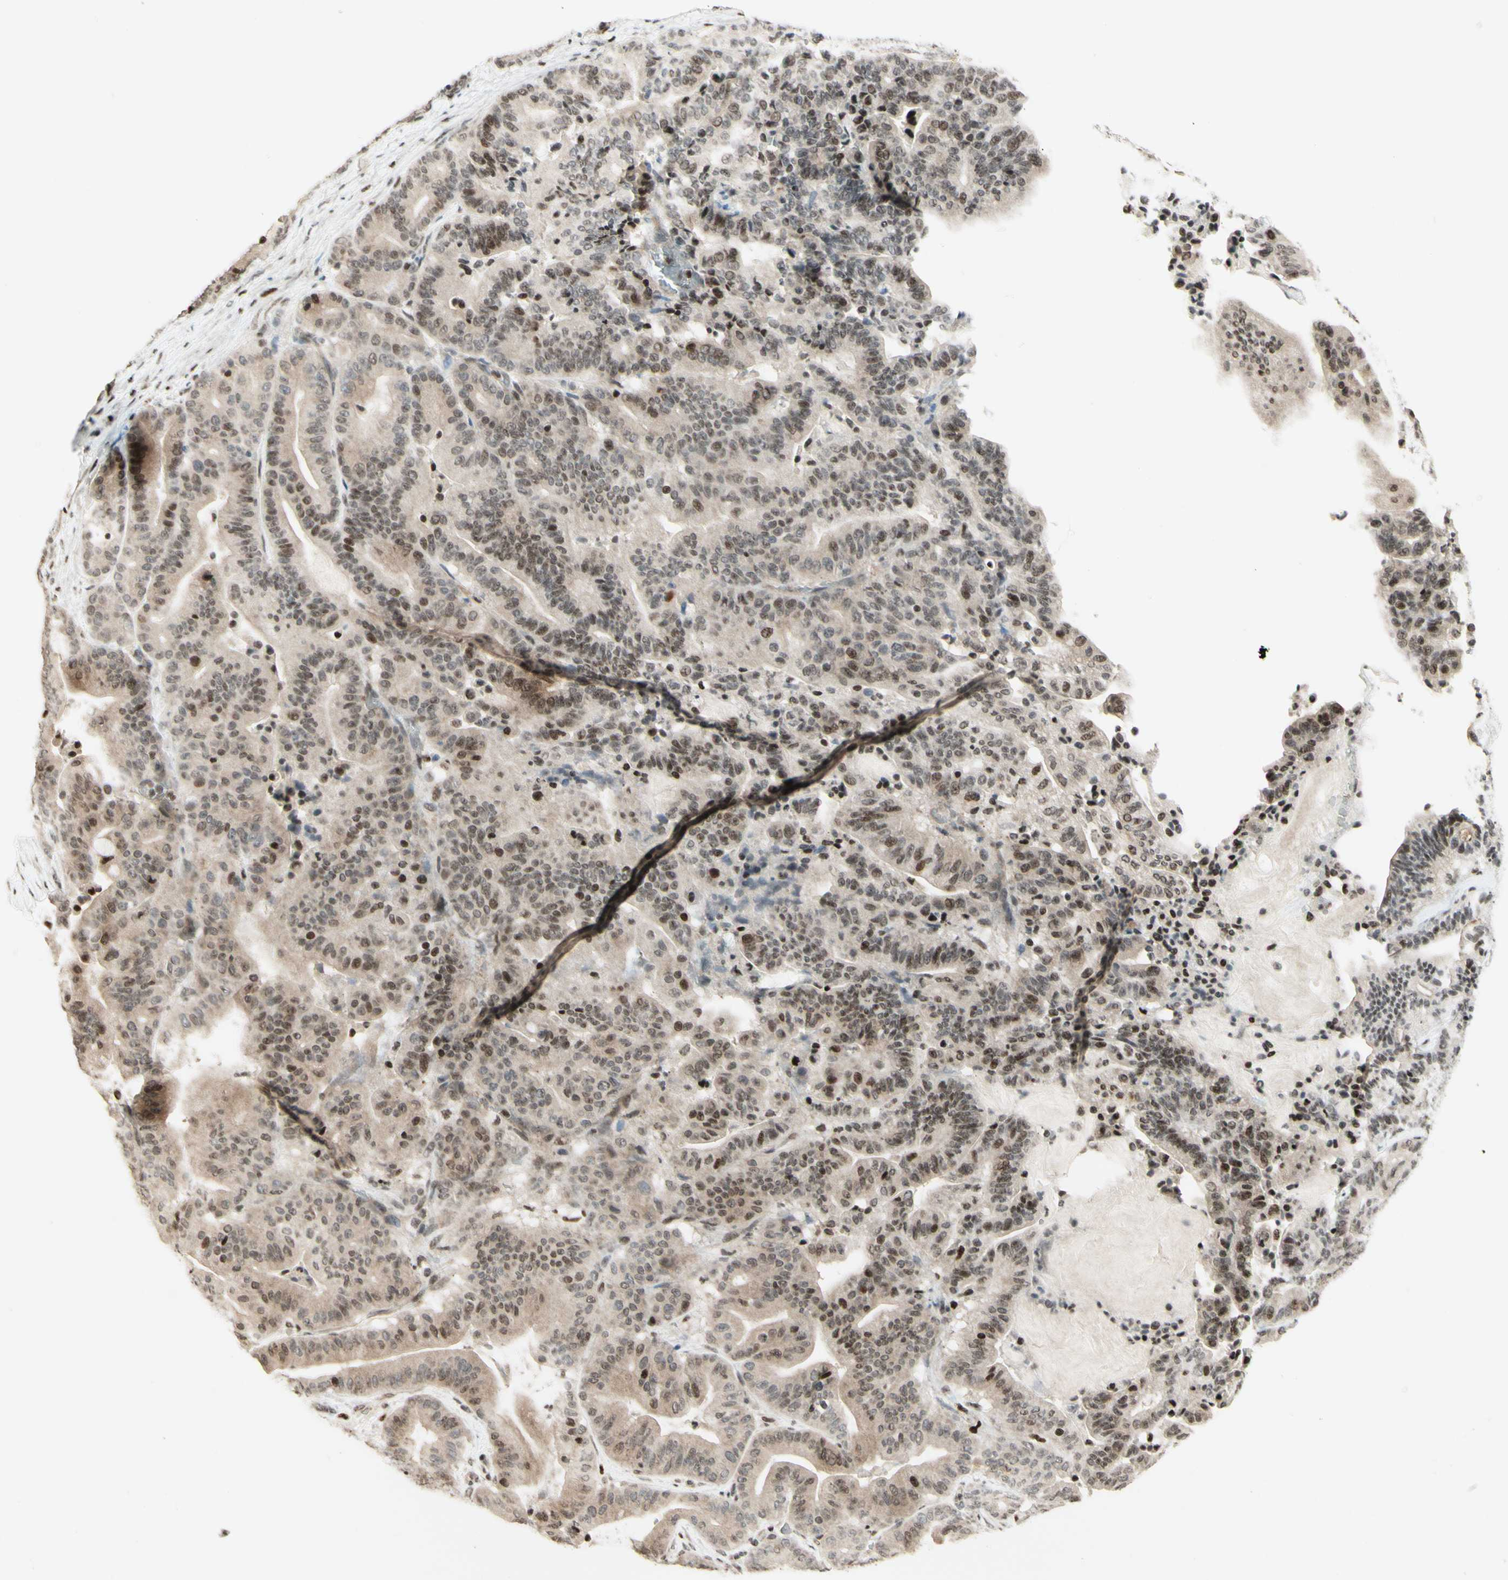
{"staining": {"intensity": "moderate", "quantity": "25%-75%", "location": "cytoplasmic/membranous,nuclear"}, "tissue": "pancreatic cancer", "cell_type": "Tumor cells", "image_type": "cancer", "snomed": [{"axis": "morphology", "description": "Adenocarcinoma, NOS"}, {"axis": "topography", "description": "Pancreas"}], "caption": "The immunohistochemical stain labels moderate cytoplasmic/membranous and nuclear staining in tumor cells of pancreatic adenocarcinoma tissue. The staining was performed using DAB, with brown indicating positive protein expression. Nuclei are stained blue with hematoxylin.", "gene": "CDKL5", "patient": {"sex": "male", "age": 63}}